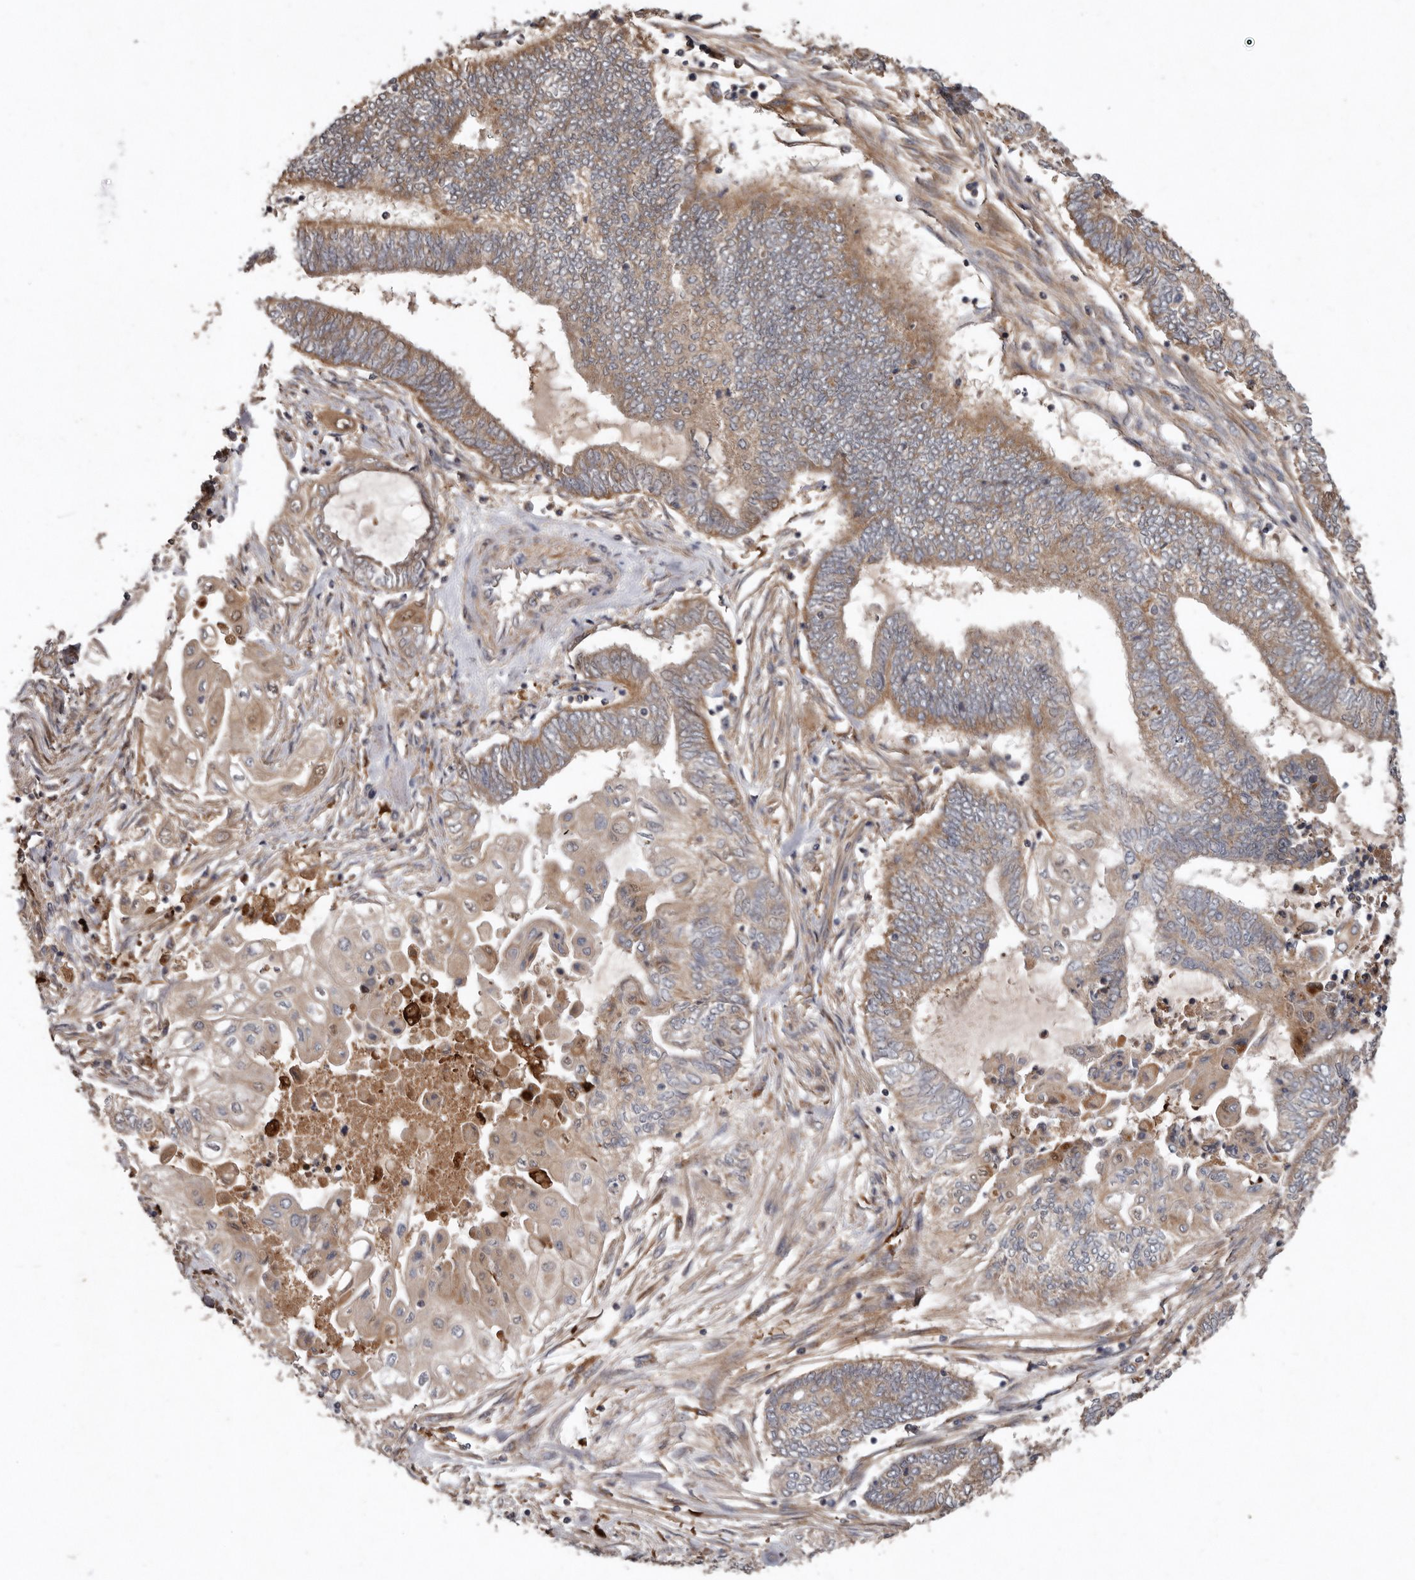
{"staining": {"intensity": "moderate", "quantity": "25%-75%", "location": "cytoplasmic/membranous"}, "tissue": "endometrial cancer", "cell_type": "Tumor cells", "image_type": "cancer", "snomed": [{"axis": "morphology", "description": "Adenocarcinoma, NOS"}, {"axis": "topography", "description": "Uterus"}, {"axis": "topography", "description": "Endometrium"}], "caption": "Immunohistochemical staining of human adenocarcinoma (endometrial) shows medium levels of moderate cytoplasmic/membranous protein expression in approximately 25%-75% of tumor cells.", "gene": "GOT1L1", "patient": {"sex": "female", "age": 70}}